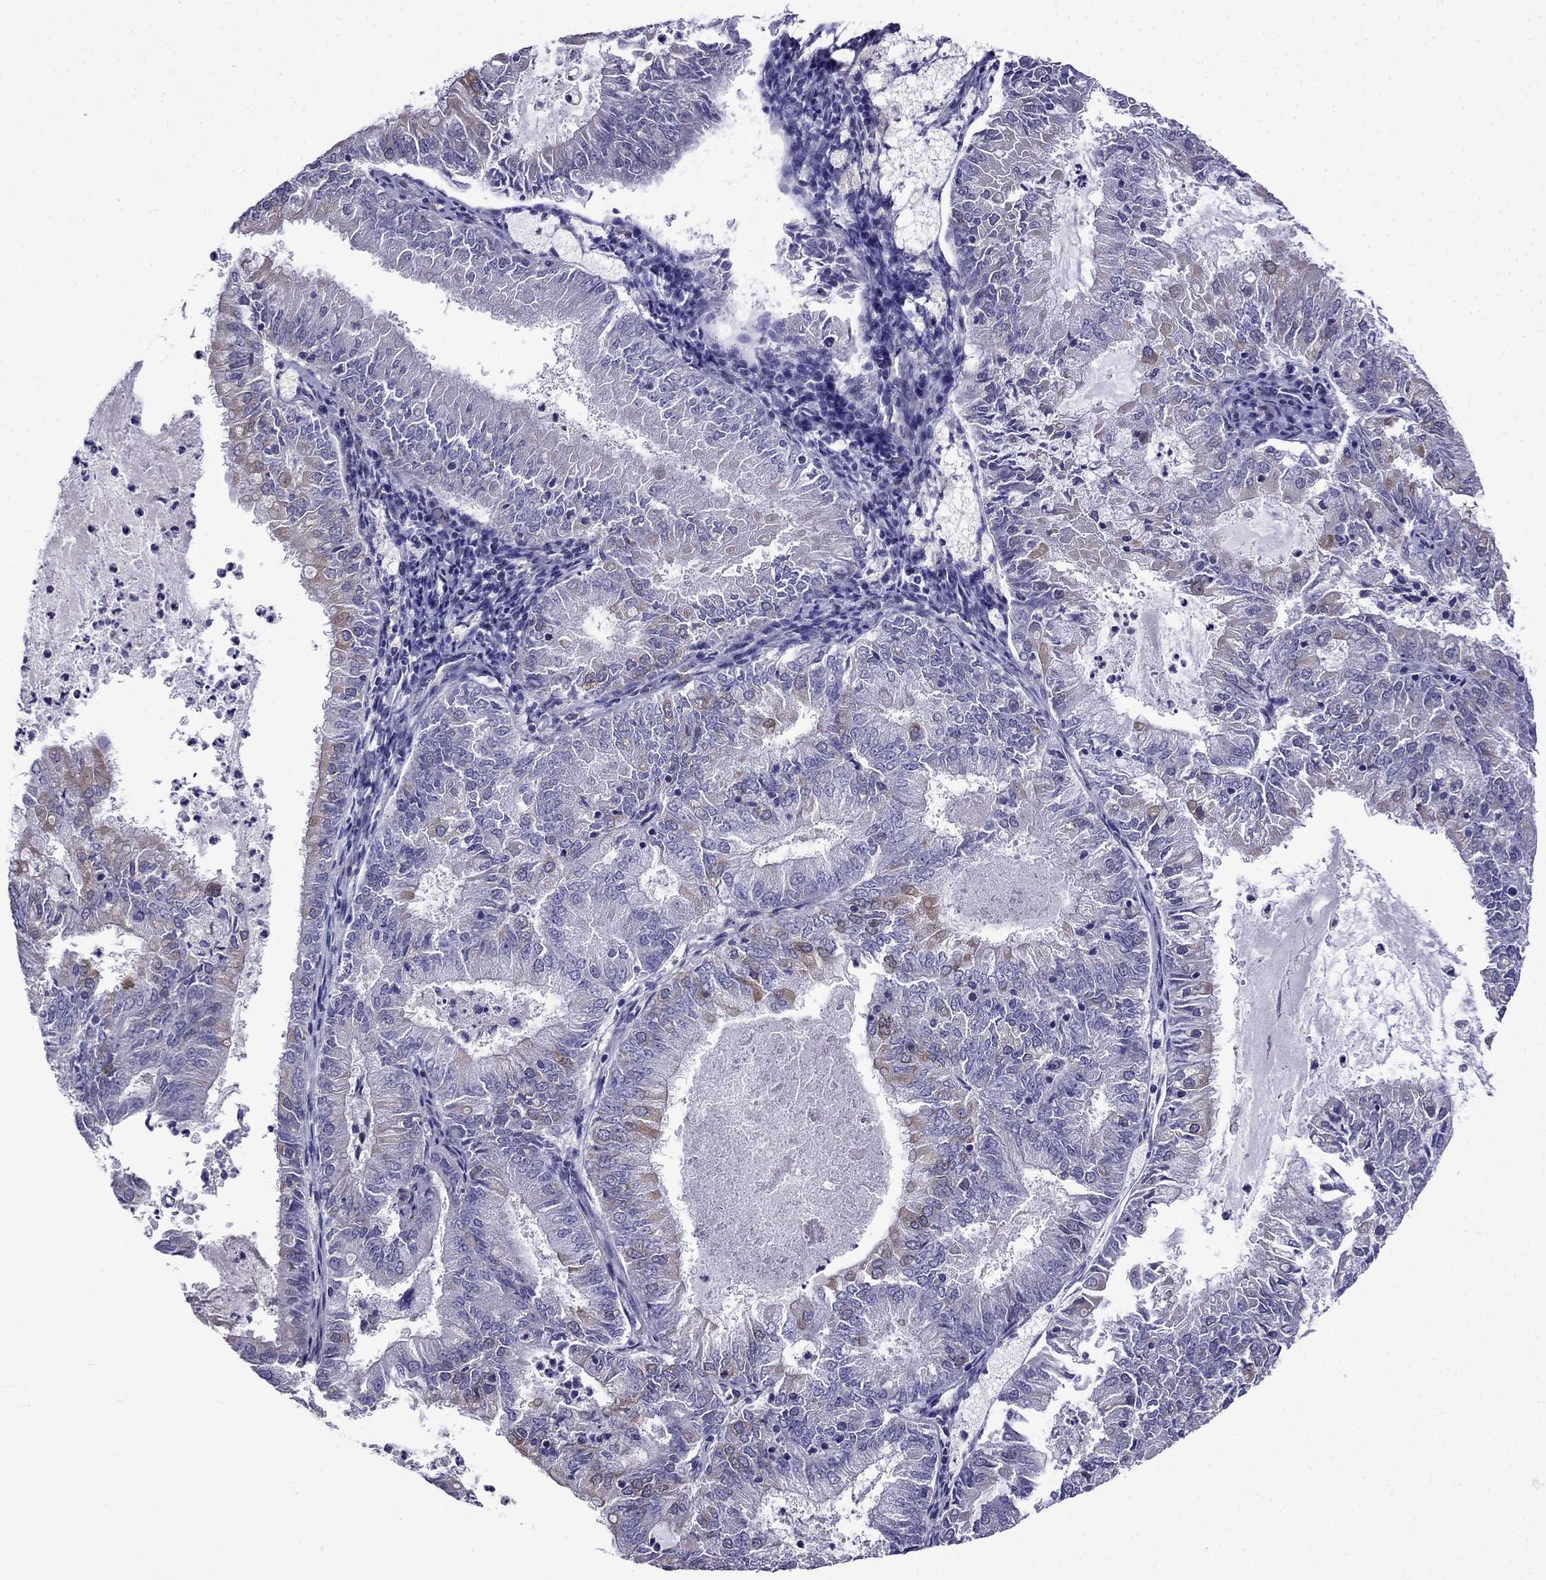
{"staining": {"intensity": "moderate", "quantity": "<25%", "location": "cytoplasmic/membranous"}, "tissue": "endometrial cancer", "cell_type": "Tumor cells", "image_type": "cancer", "snomed": [{"axis": "morphology", "description": "Adenocarcinoma, NOS"}, {"axis": "topography", "description": "Endometrium"}], "caption": "A brown stain highlights moderate cytoplasmic/membranous expression of a protein in endometrial adenocarcinoma tumor cells. (DAB (3,3'-diaminobenzidine) = brown stain, brightfield microscopy at high magnification).", "gene": "GNAL", "patient": {"sex": "female", "age": 57}}